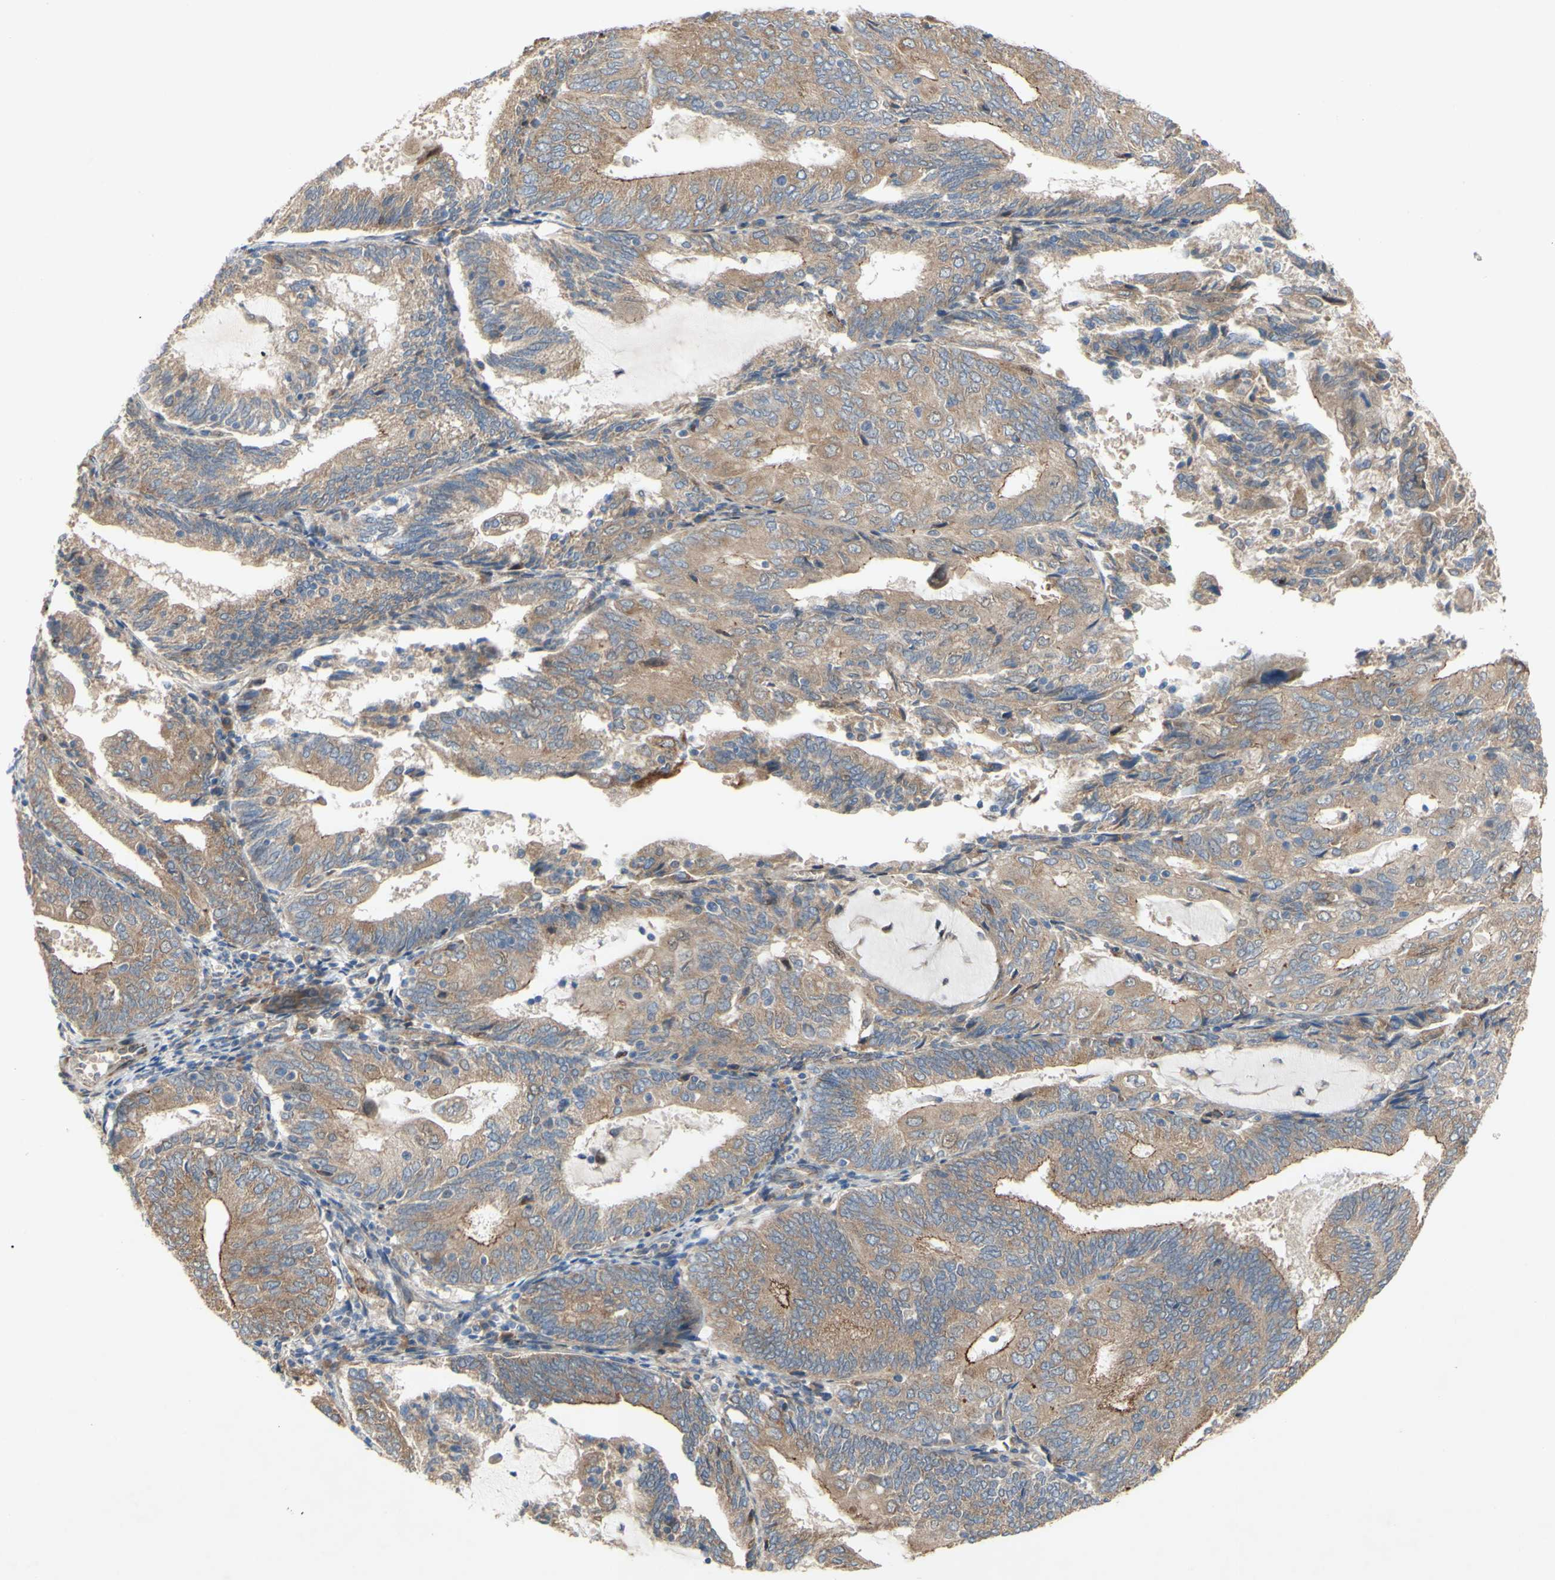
{"staining": {"intensity": "moderate", "quantity": ">75%", "location": "cytoplasmic/membranous"}, "tissue": "endometrial cancer", "cell_type": "Tumor cells", "image_type": "cancer", "snomed": [{"axis": "morphology", "description": "Adenocarcinoma, NOS"}, {"axis": "topography", "description": "Endometrium"}], "caption": "DAB immunohistochemical staining of human adenocarcinoma (endometrial) displays moderate cytoplasmic/membranous protein positivity in about >75% of tumor cells. The staining was performed using DAB (3,3'-diaminobenzidine) to visualize the protein expression in brown, while the nuclei were stained in blue with hematoxylin (Magnification: 20x).", "gene": "PDGFB", "patient": {"sex": "female", "age": 81}}